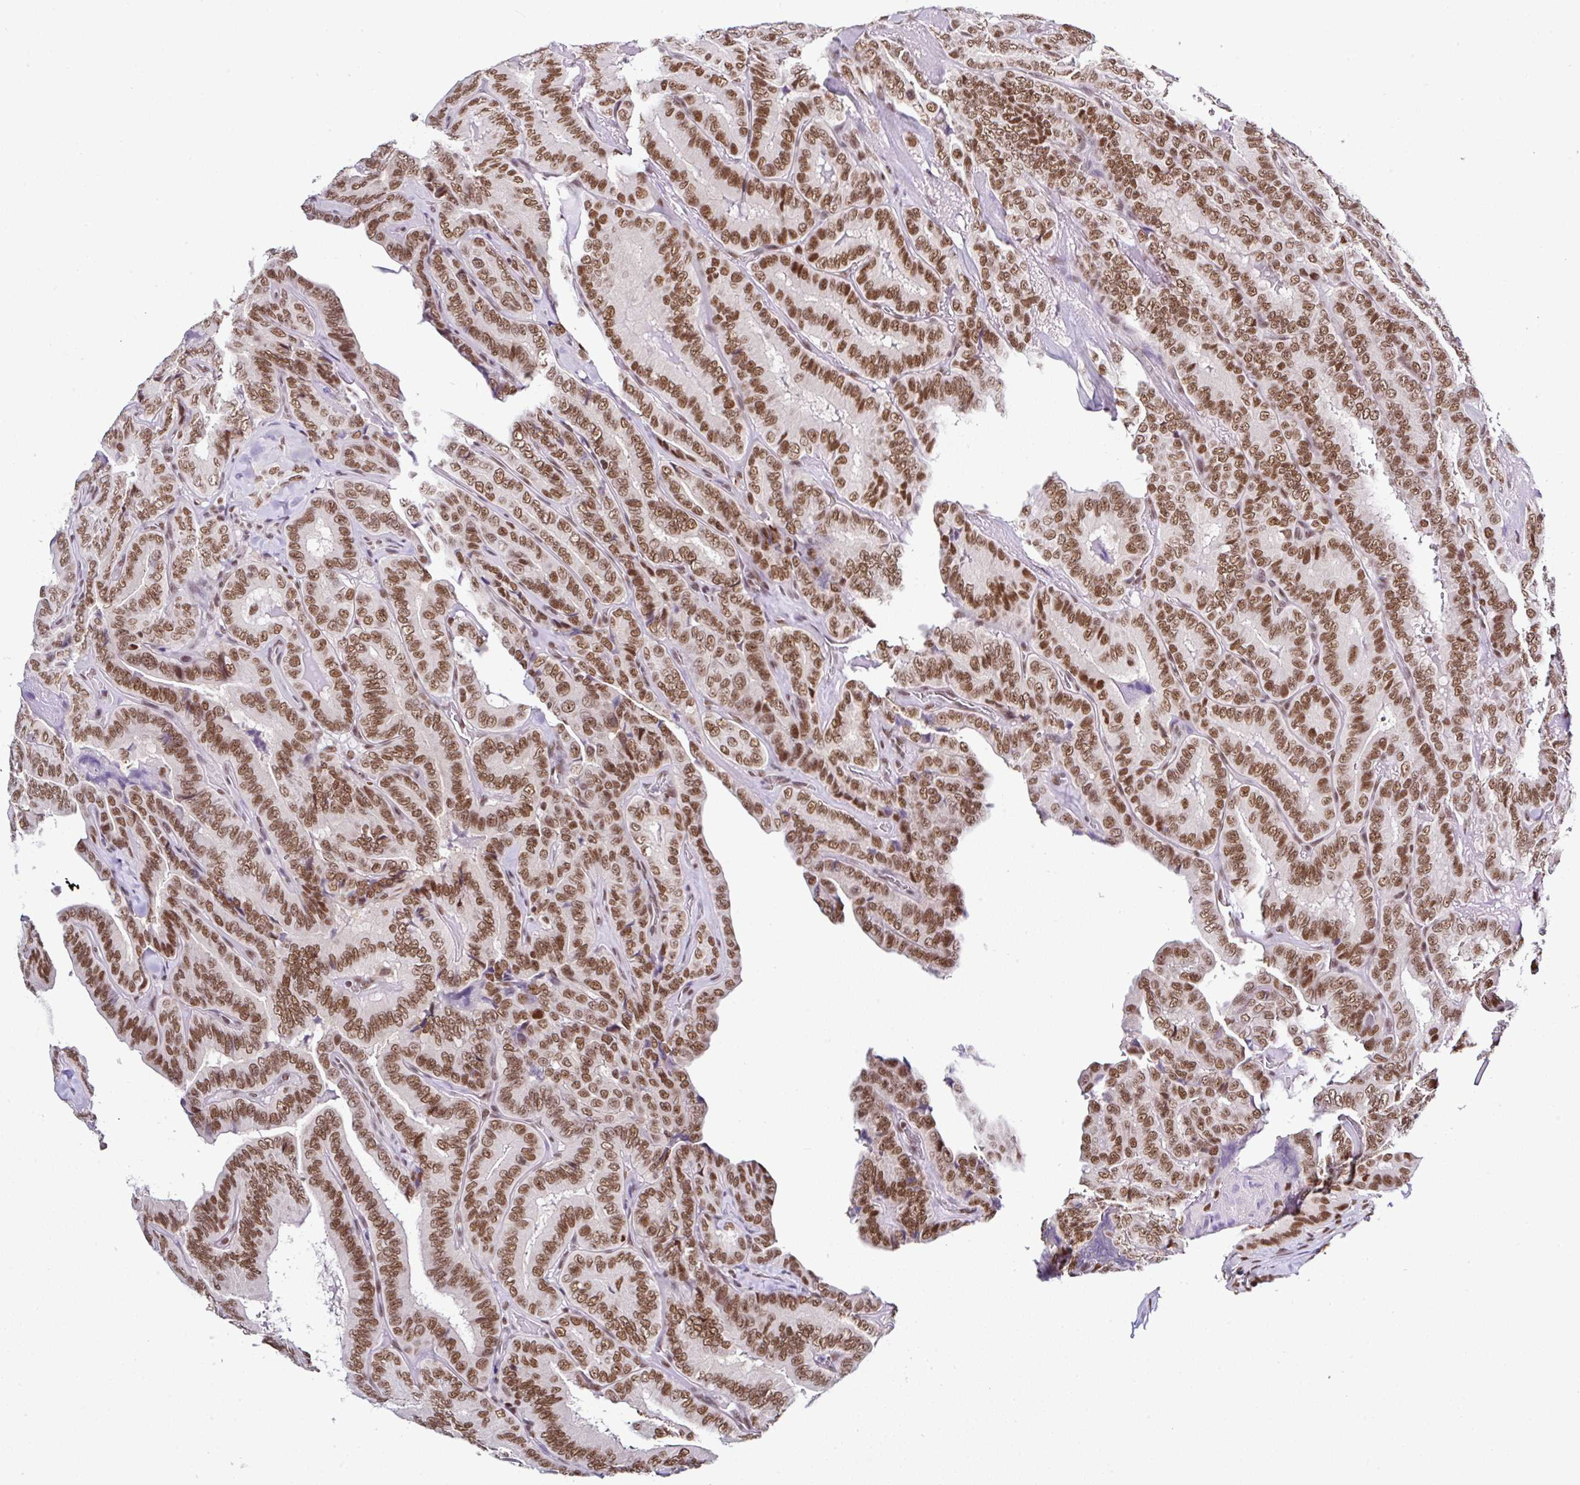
{"staining": {"intensity": "moderate", "quantity": ">75%", "location": "nuclear"}, "tissue": "thyroid cancer", "cell_type": "Tumor cells", "image_type": "cancer", "snomed": [{"axis": "morphology", "description": "Papillary adenocarcinoma, NOS"}, {"axis": "topography", "description": "Thyroid gland"}], "caption": "Immunohistochemical staining of thyroid cancer demonstrates medium levels of moderate nuclear expression in approximately >75% of tumor cells. (DAB (3,3'-diaminobenzidine) IHC, brown staining for protein, blue staining for nuclei).", "gene": "DR1", "patient": {"sex": "male", "age": 61}}